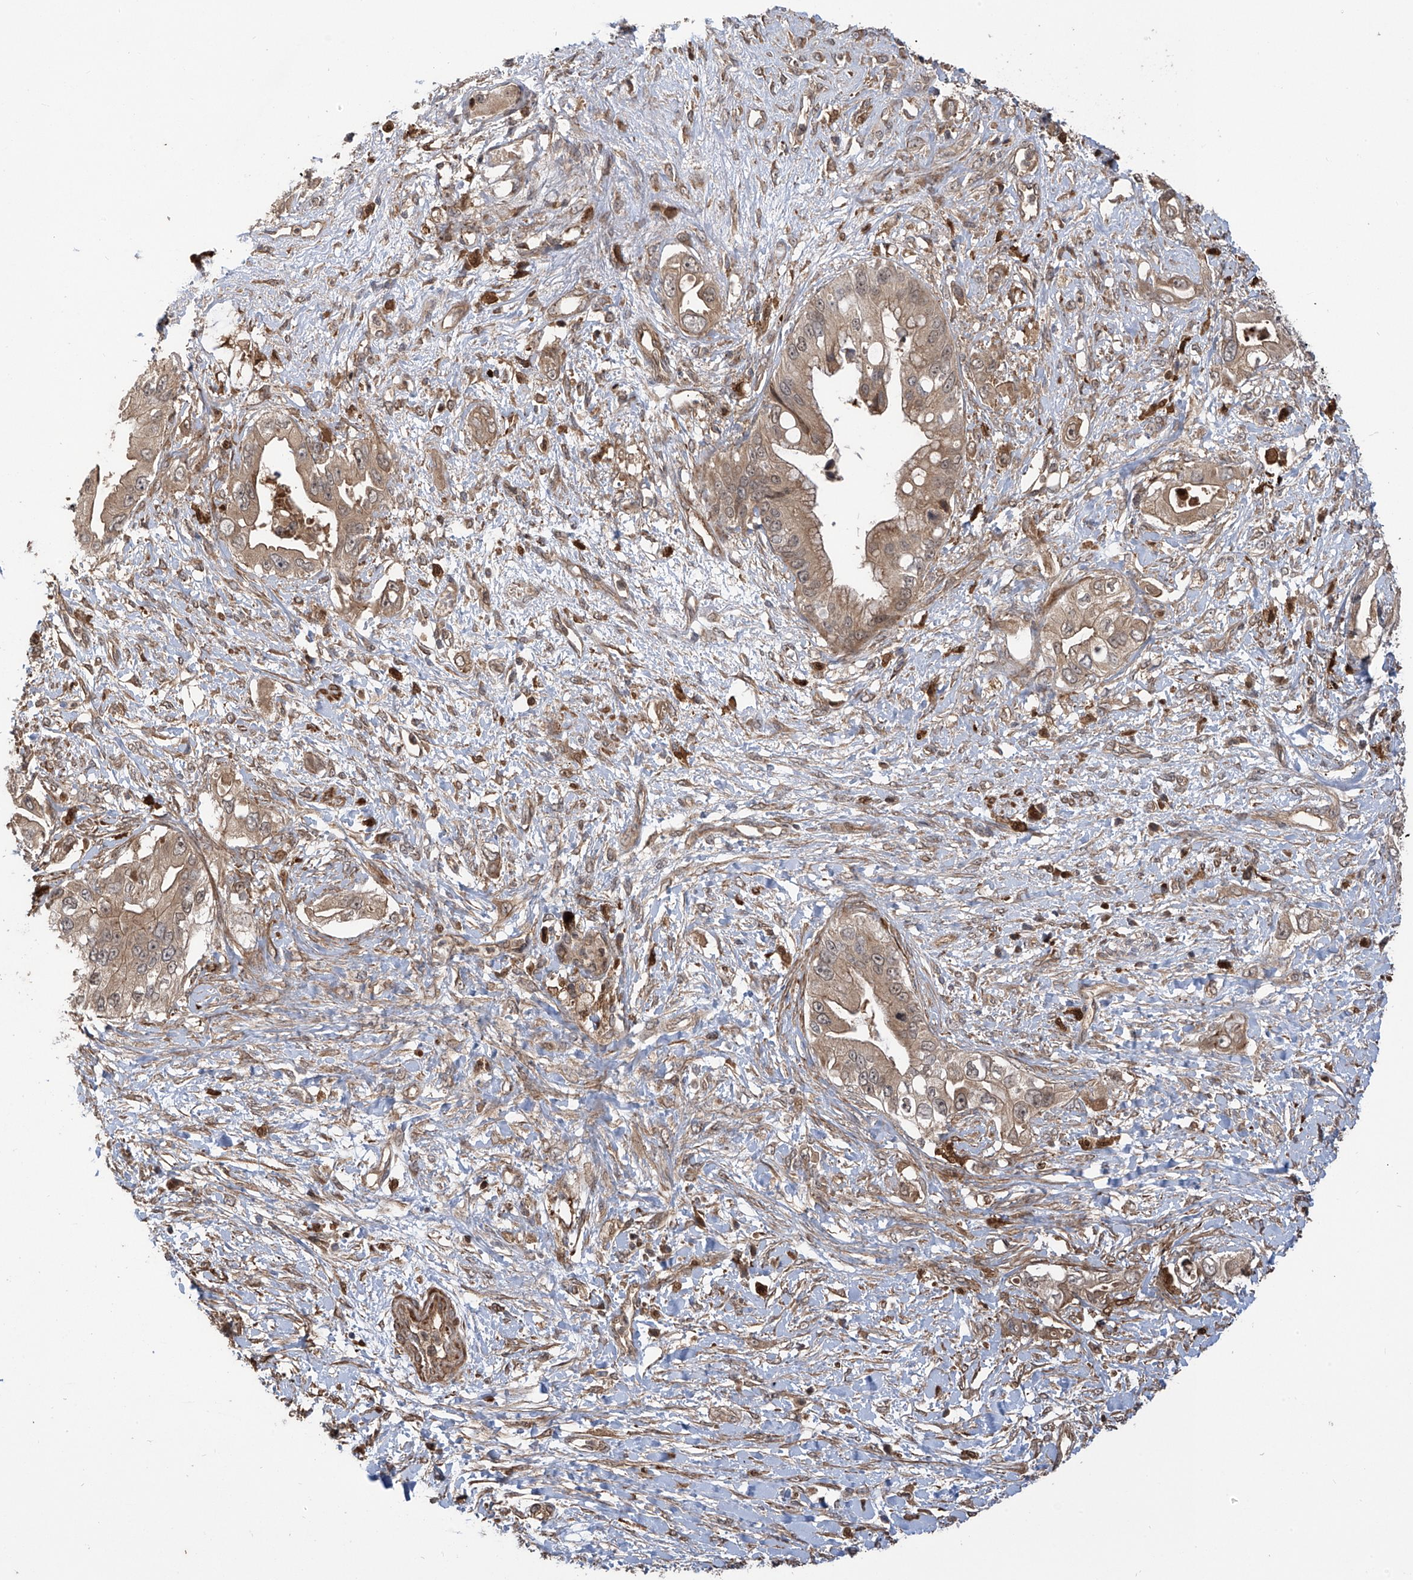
{"staining": {"intensity": "moderate", "quantity": ">75%", "location": "cytoplasmic/membranous"}, "tissue": "pancreatic cancer", "cell_type": "Tumor cells", "image_type": "cancer", "snomed": [{"axis": "morphology", "description": "Inflammation, NOS"}, {"axis": "morphology", "description": "Adenocarcinoma, NOS"}, {"axis": "topography", "description": "Pancreas"}], "caption": "A medium amount of moderate cytoplasmic/membranous staining is identified in about >75% of tumor cells in pancreatic cancer tissue. (DAB IHC, brown staining for protein, blue staining for nuclei).", "gene": "ATAD2B", "patient": {"sex": "female", "age": 56}}